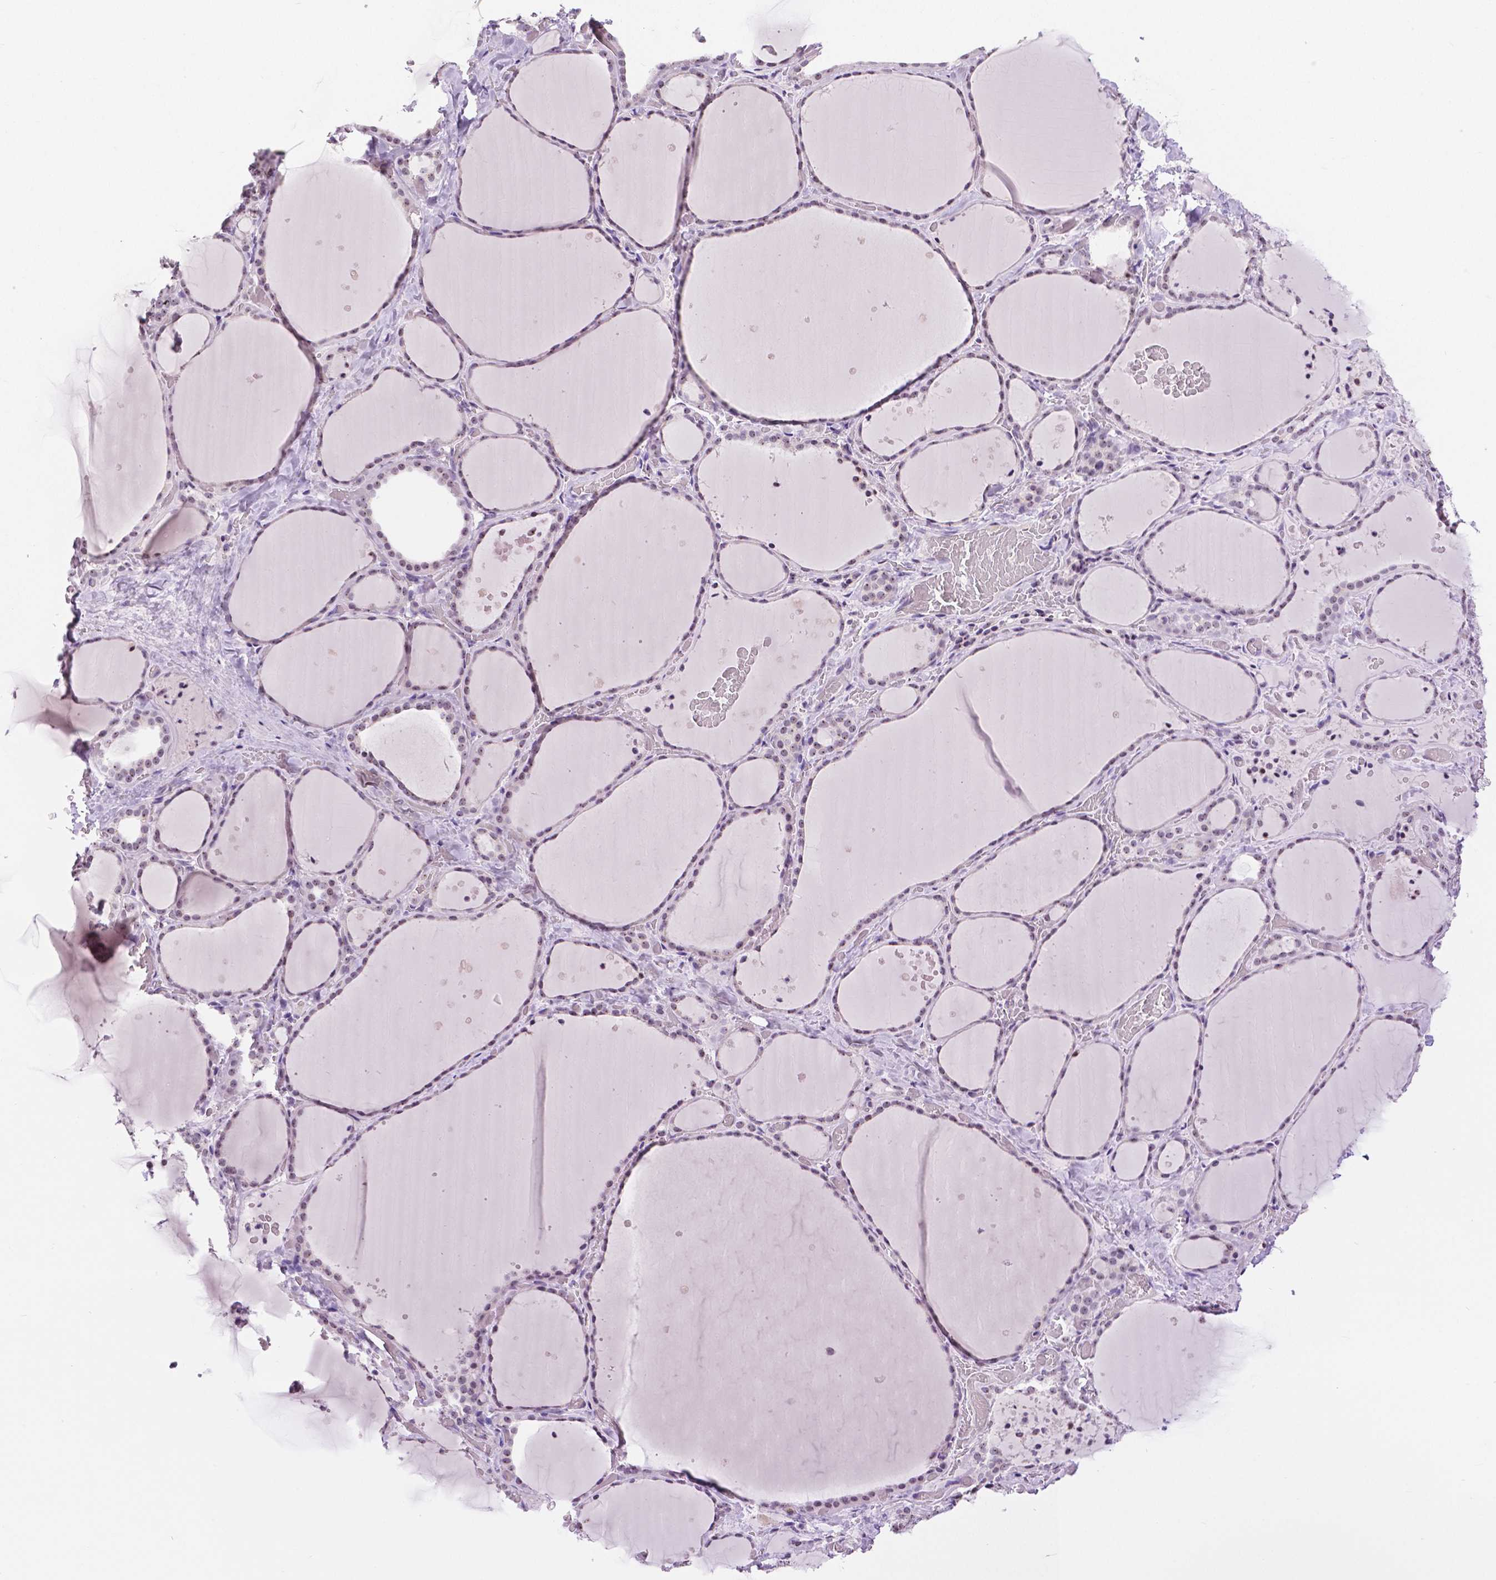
{"staining": {"intensity": "weak", "quantity": "25%-75%", "location": "cytoplasmic/membranous"}, "tissue": "thyroid gland", "cell_type": "Glandular cells", "image_type": "normal", "snomed": [{"axis": "morphology", "description": "Normal tissue, NOS"}, {"axis": "topography", "description": "Thyroid gland"}], "caption": "This is a micrograph of IHC staining of unremarkable thyroid gland, which shows weak positivity in the cytoplasmic/membranous of glandular cells.", "gene": "NHP2", "patient": {"sex": "female", "age": 36}}